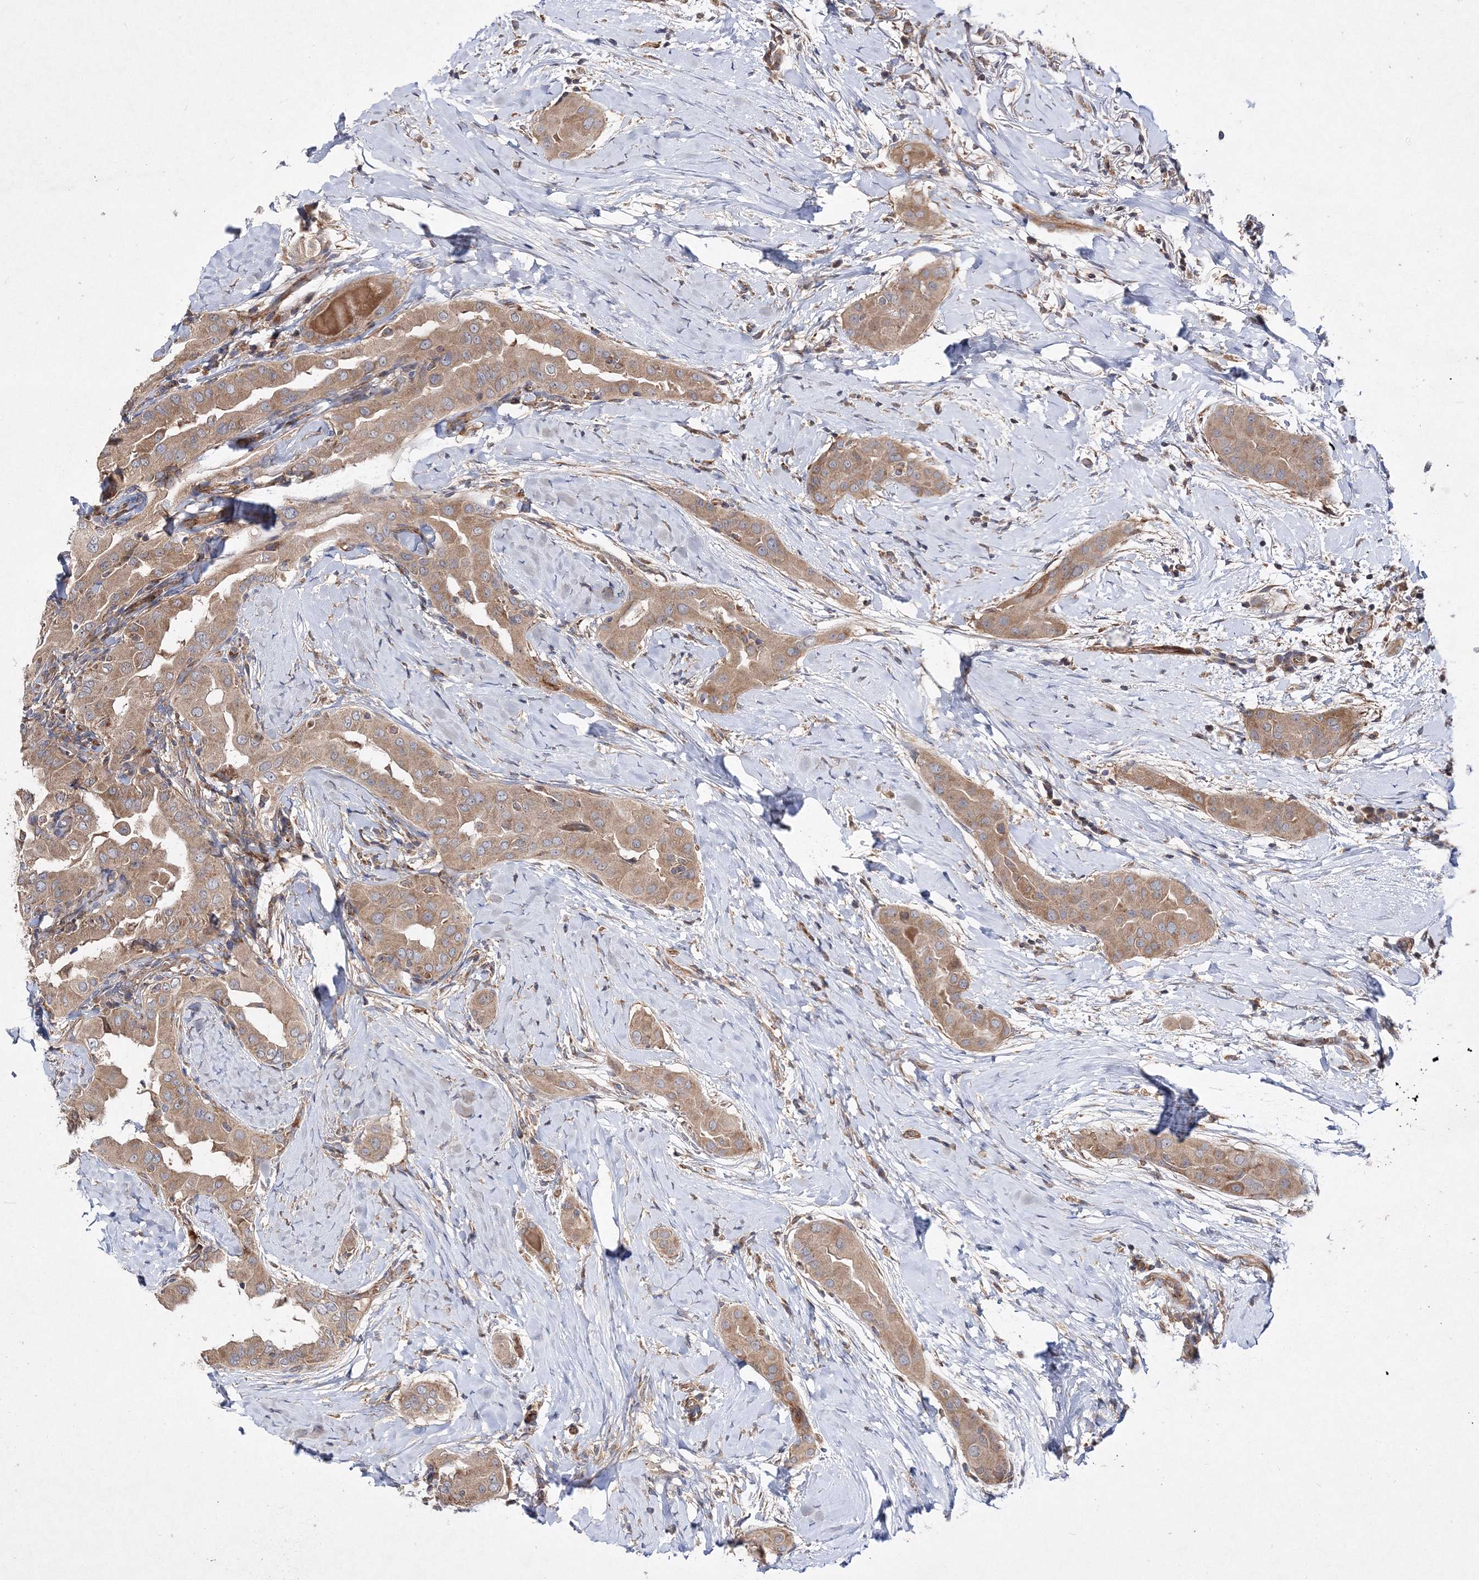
{"staining": {"intensity": "moderate", "quantity": ">75%", "location": "cytoplasmic/membranous"}, "tissue": "thyroid cancer", "cell_type": "Tumor cells", "image_type": "cancer", "snomed": [{"axis": "morphology", "description": "Papillary adenocarcinoma, NOS"}, {"axis": "topography", "description": "Thyroid gland"}], "caption": "IHC staining of papillary adenocarcinoma (thyroid), which exhibits medium levels of moderate cytoplasmic/membranous expression in approximately >75% of tumor cells indicating moderate cytoplasmic/membranous protein expression. The staining was performed using DAB (3,3'-diaminobenzidine) (brown) for protein detection and nuclei were counterstained in hematoxylin (blue).", "gene": "DNAJC13", "patient": {"sex": "male", "age": 33}}